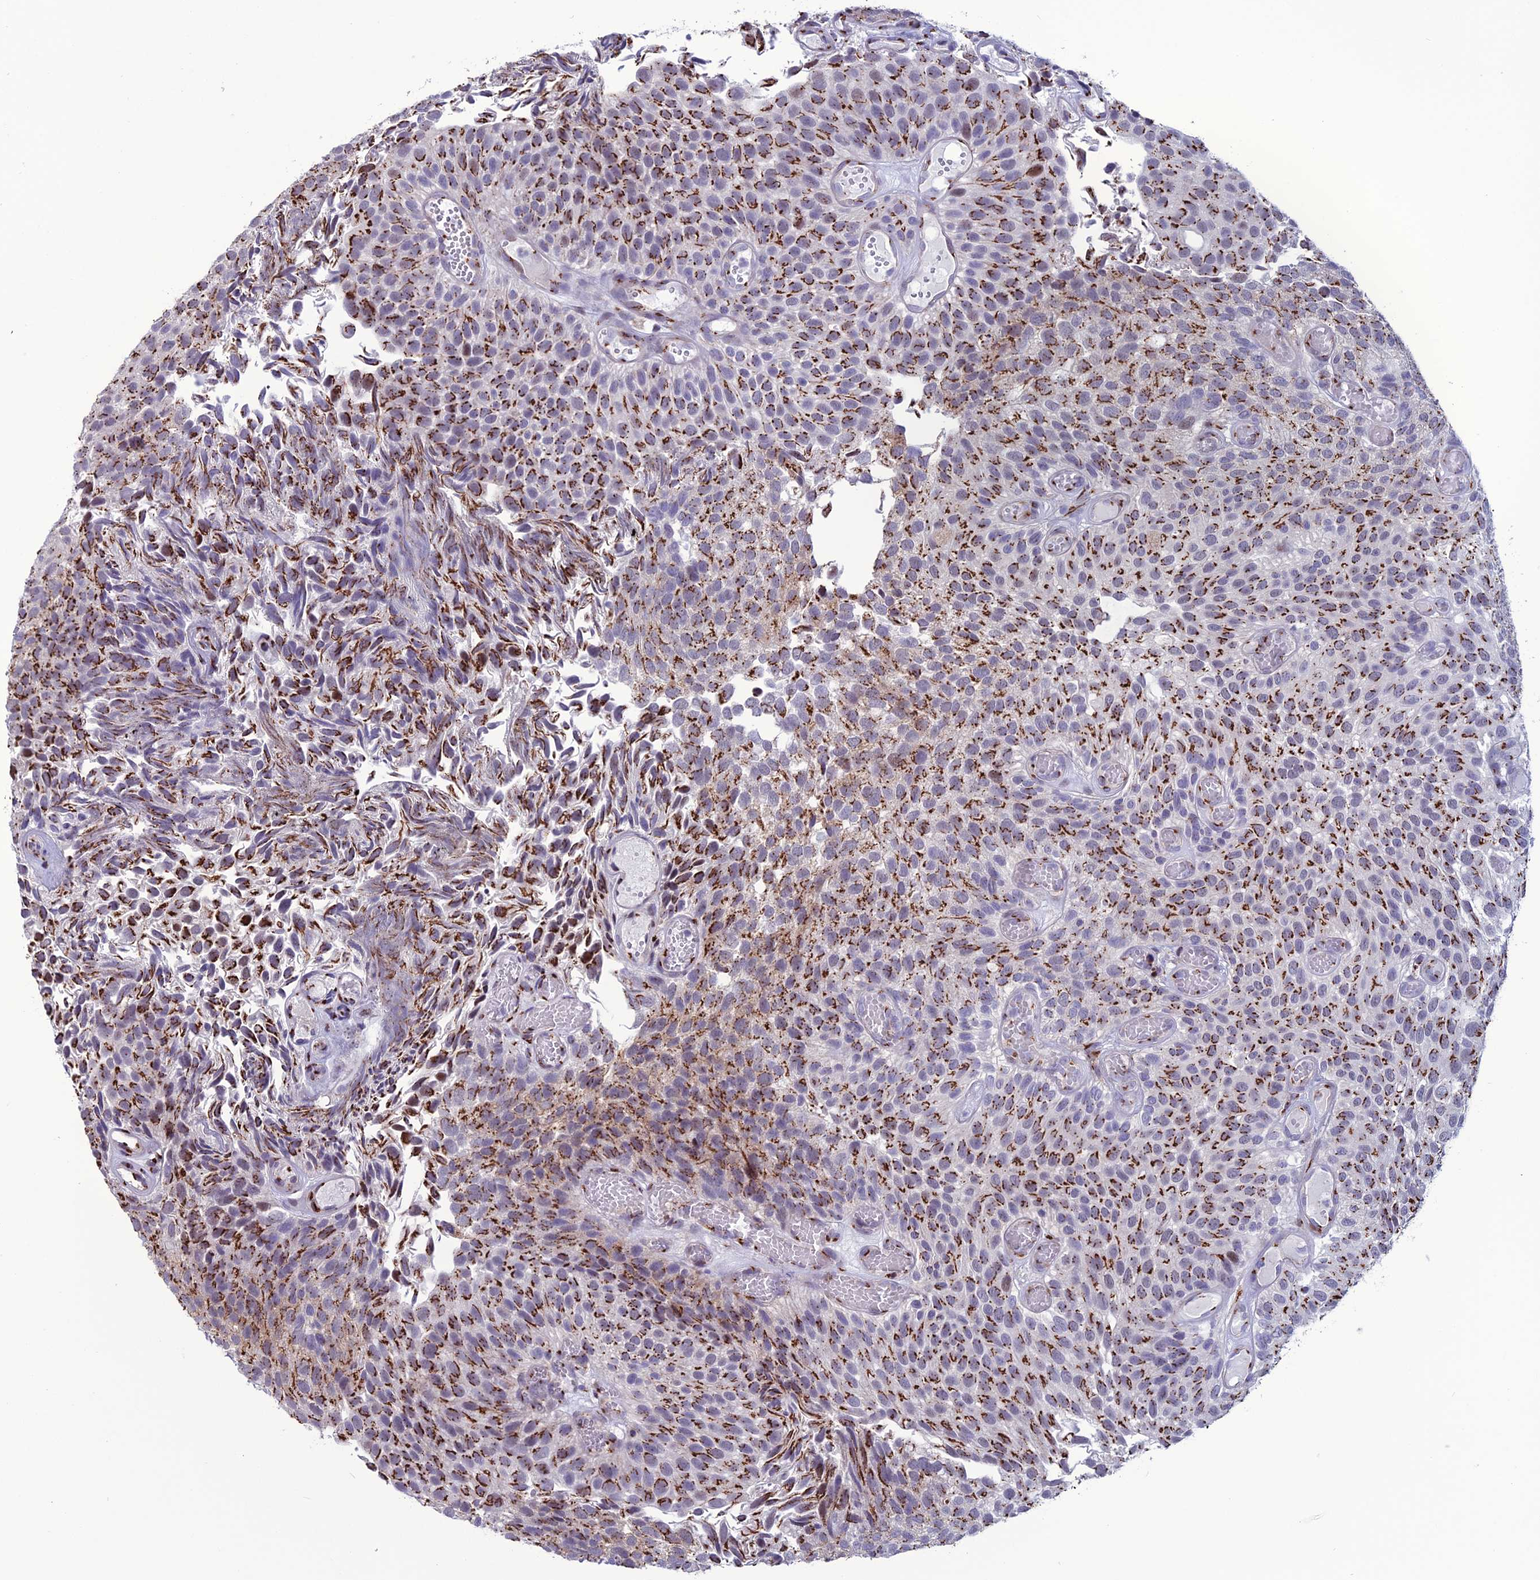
{"staining": {"intensity": "strong", "quantity": ">75%", "location": "cytoplasmic/membranous"}, "tissue": "urothelial cancer", "cell_type": "Tumor cells", "image_type": "cancer", "snomed": [{"axis": "morphology", "description": "Urothelial carcinoma, Low grade"}, {"axis": "topography", "description": "Urinary bladder"}], "caption": "A brown stain shows strong cytoplasmic/membranous expression of a protein in urothelial cancer tumor cells.", "gene": "PLEKHA4", "patient": {"sex": "male", "age": 89}}